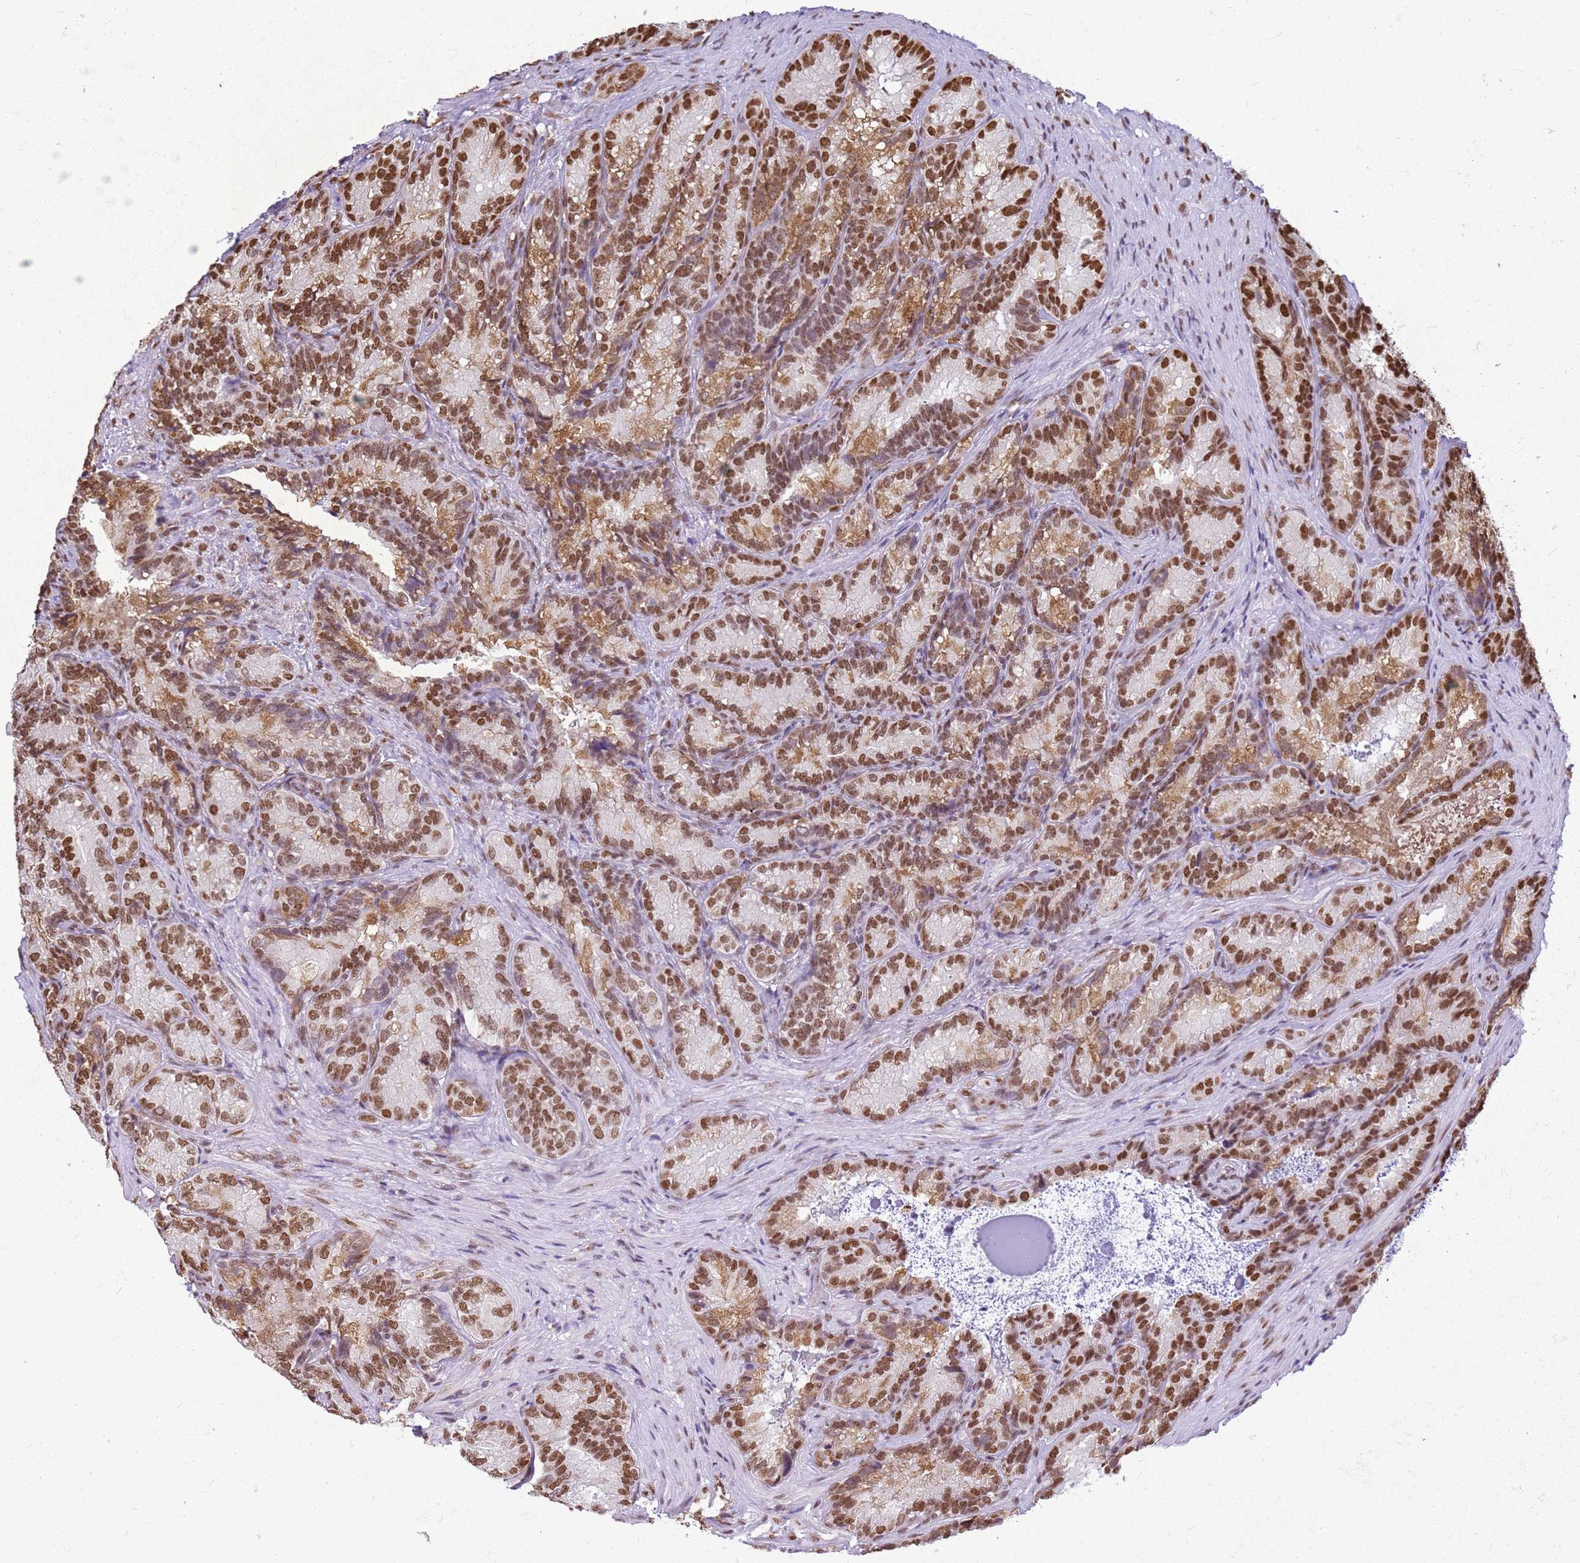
{"staining": {"intensity": "moderate", "quantity": ">75%", "location": "nuclear"}, "tissue": "seminal vesicle", "cell_type": "Glandular cells", "image_type": "normal", "snomed": [{"axis": "morphology", "description": "Normal tissue, NOS"}, {"axis": "topography", "description": "Seminal veicle"}], "caption": "Protein expression analysis of unremarkable seminal vesicle shows moderate nuclear positivity in approximately >75% of glandular cells. Ihc stains the protein in brown and the nuclei are stained blue.", "gene": "APEX1", "patient": {"sex": "male", "age": 58}}